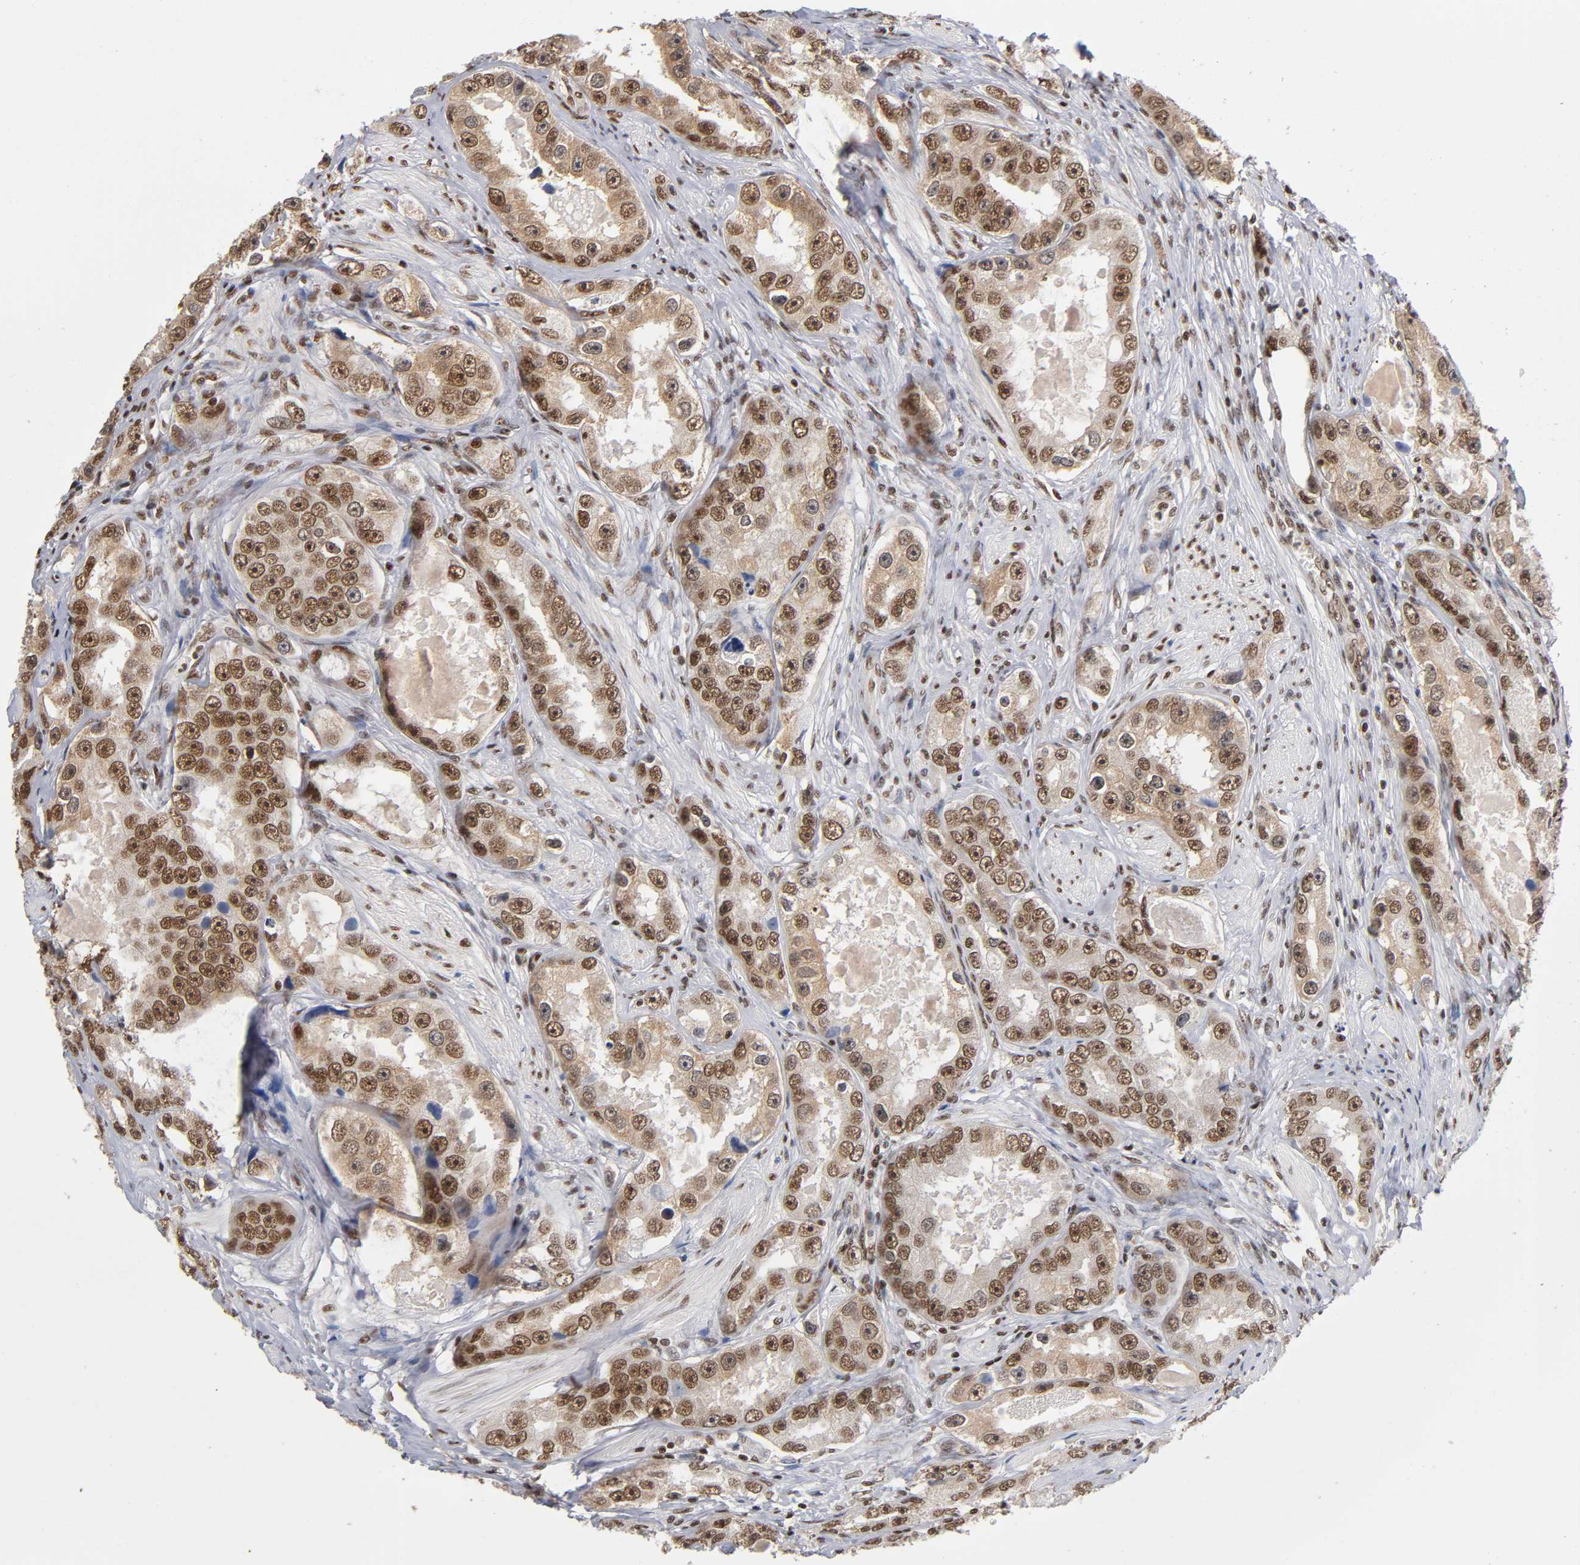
{"staining": {"intensity": "strong", "quantity": ">75%", "location": "nuclear"}, "tissue": "prostate cancer", "cell_type": "Tumor cells", "image_type": "cancer", "snomed": [{"axis": "morphology", "description": "Adenocarcinoma, High grade"}, {"axis": "topography", "description": "Prostate"}], "caption": "Prostate cancer (high-grade adenocarcinoma) stained for a protein shows strong nuclear positivity in tumor cells. Ihc stains the protein of interest in brown and the nuclei are stained blue.", "gene": "ILKAP", "patient": {"sex": "male", "age": 63}}